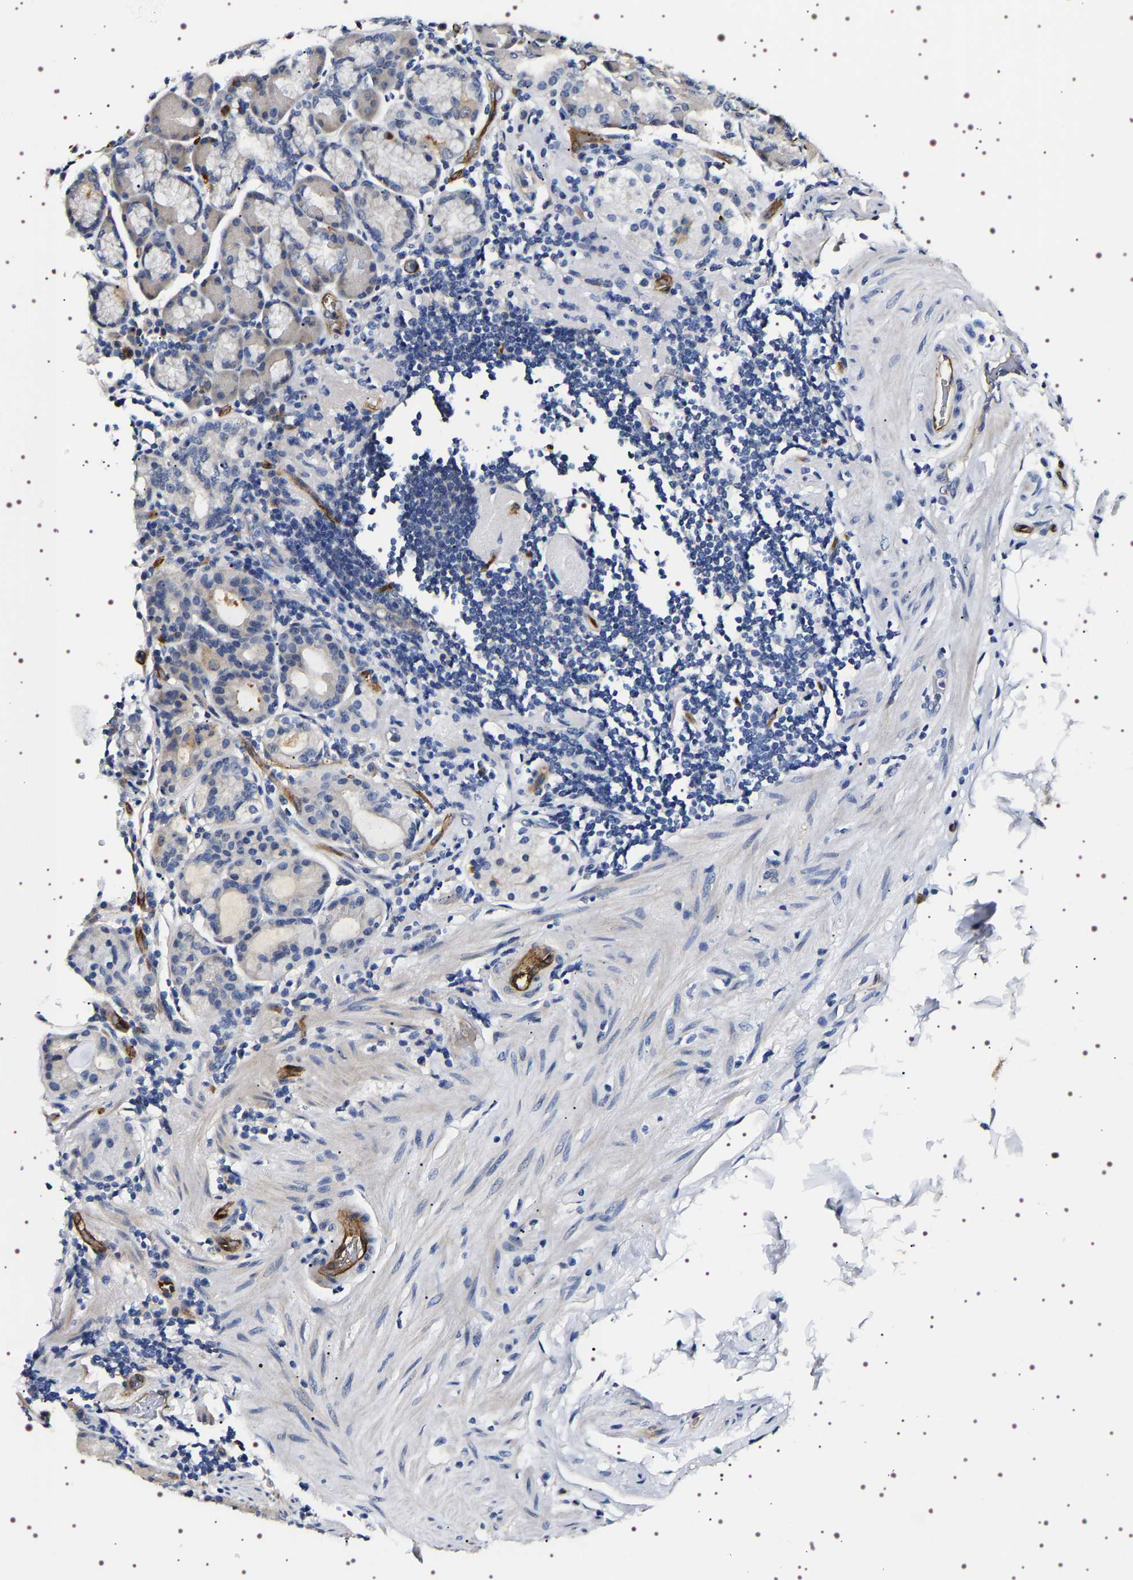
{"staining": {"intensity": "weak", "quantity": "<25%", "location": "cytoplasmic/membranous"}, "tissue": "stomach", "cell_type": "Glandular cells", "image_type": "normal", "snomed": [{"axis": "morphology", "description": "Normal tissue, NOS"}, {"axis": "topography", "description": "Stomach, lower"}], "caption": "DAB (3,3'-diaminobenzidine) immunohistochemical staining of unremarkable stomach shows no significant positivity in glandular cells.", "gene": "ALPL", "patient": {"sex": "female", "age": 76}}